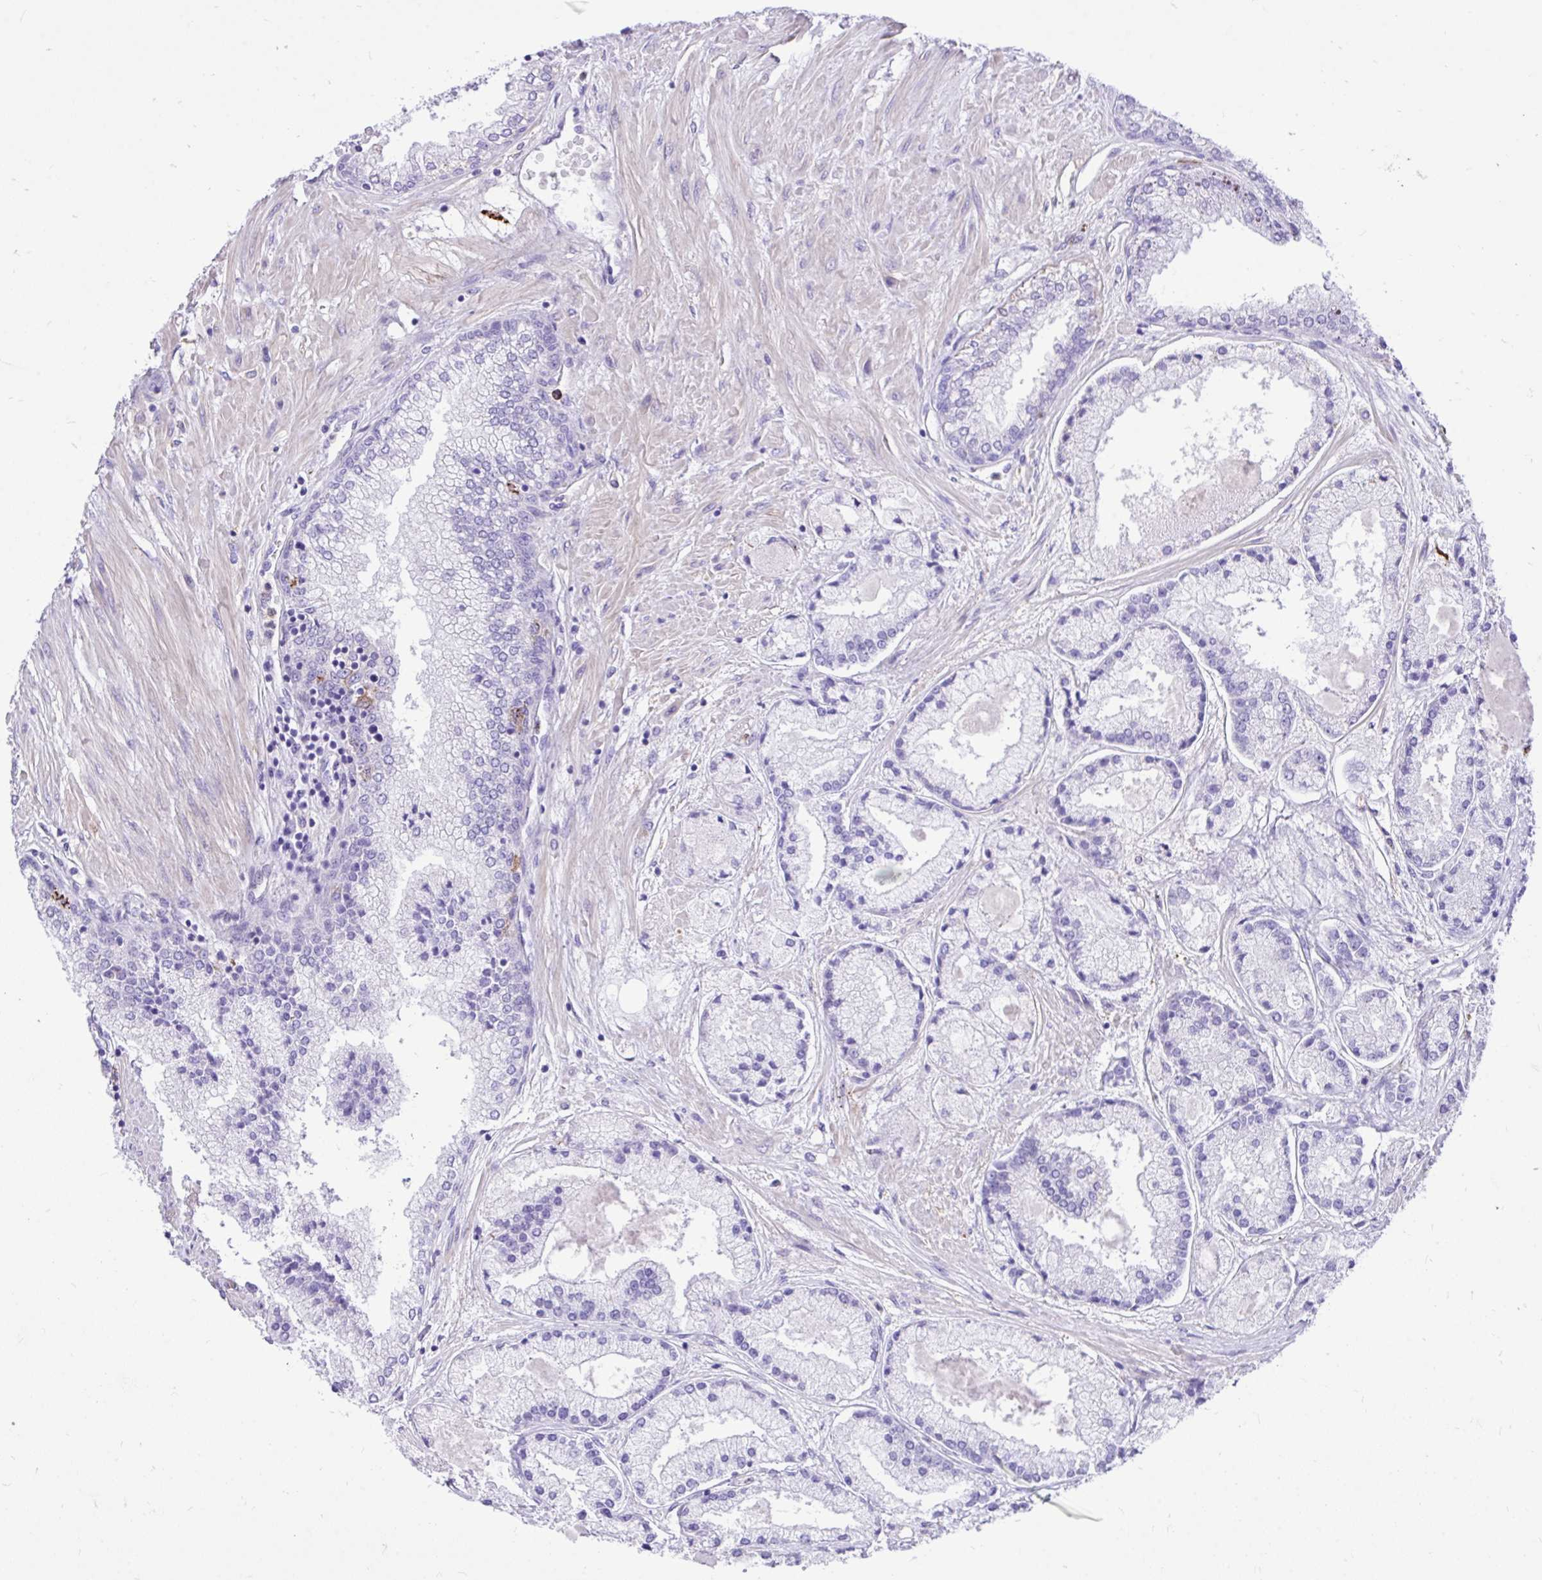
{"staining": {"intensity": "negative", "quantity": "none", "location": "none"}, "tissue": "prostate cancer", "cell_type": "Tumor cells", "image_type": "cancer", "snomed": [{"axis": "morphology", "description": "Adenocarcinoma, High grade"}, {"axis": "topography", "description": "Prostate"}], "caption": "The immunohistochemistry photomicrograph has no significant staining in tumor cells of prostate cancer tissue.", "gene": "TLR7", "patient": {"sex": "male", "age": 67}}